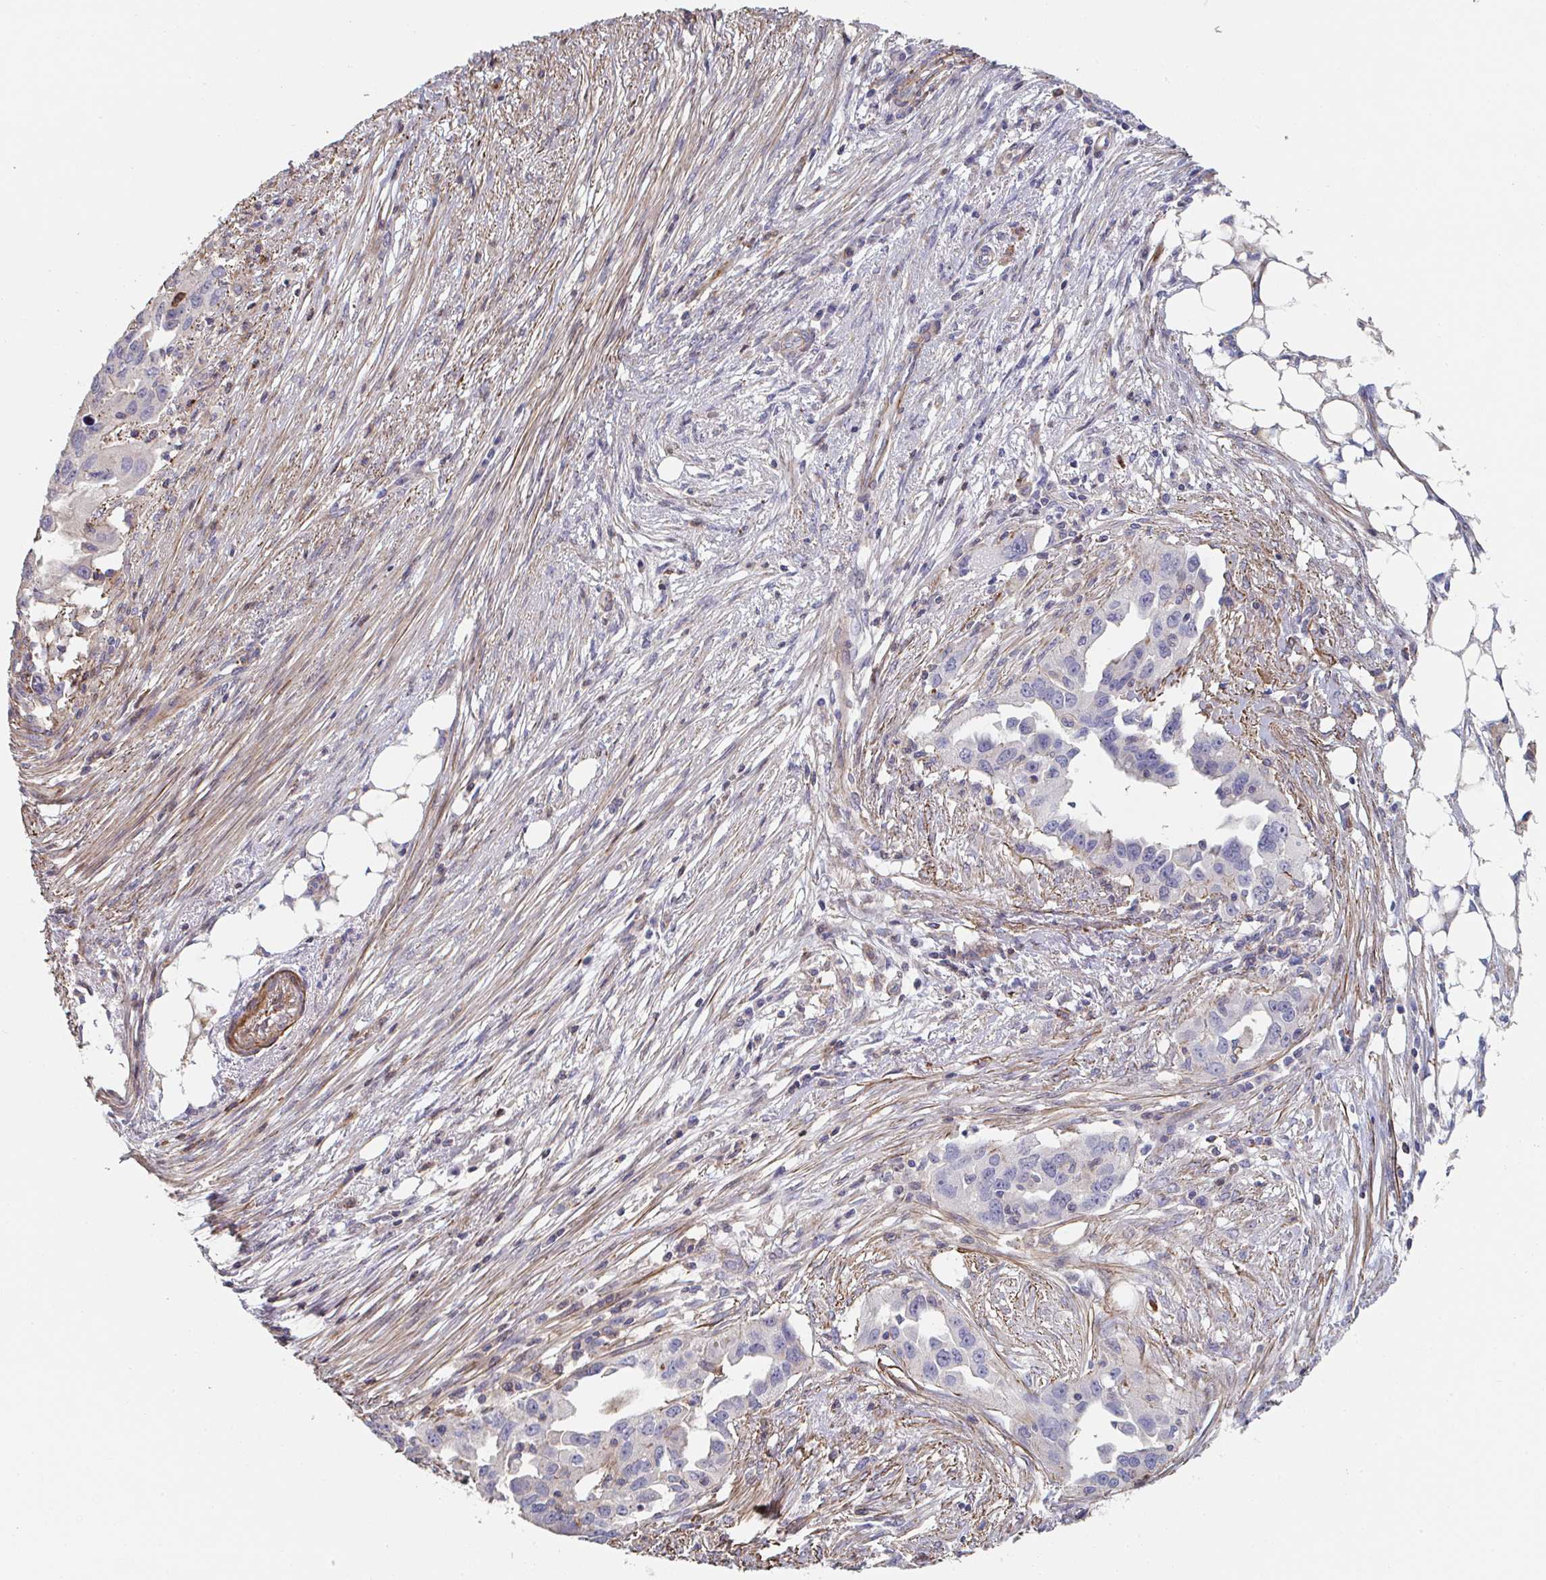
{"staining": {"intensity": "negative", "quantity": "none", "location": "none"}, "tissue": "ovarian cancer", "cell_type": "Tumor cells", "image_type": "cancer", "snomed": [{"axis": "morphology", "description": "Carcinoma, endometroid"}, {"axis": "morphology", "description": "Cystadenocarcinoma, serous, NOS"}, {"axis": "topography", "description": "Ovary"}], "caption": "Immunohistochemical staining of ovarian cancer (endometroid carcinoma) displays no significant staining in tumor cells.", "gene": "FZD2", "patient": {"sex": "female", "age": 45}}